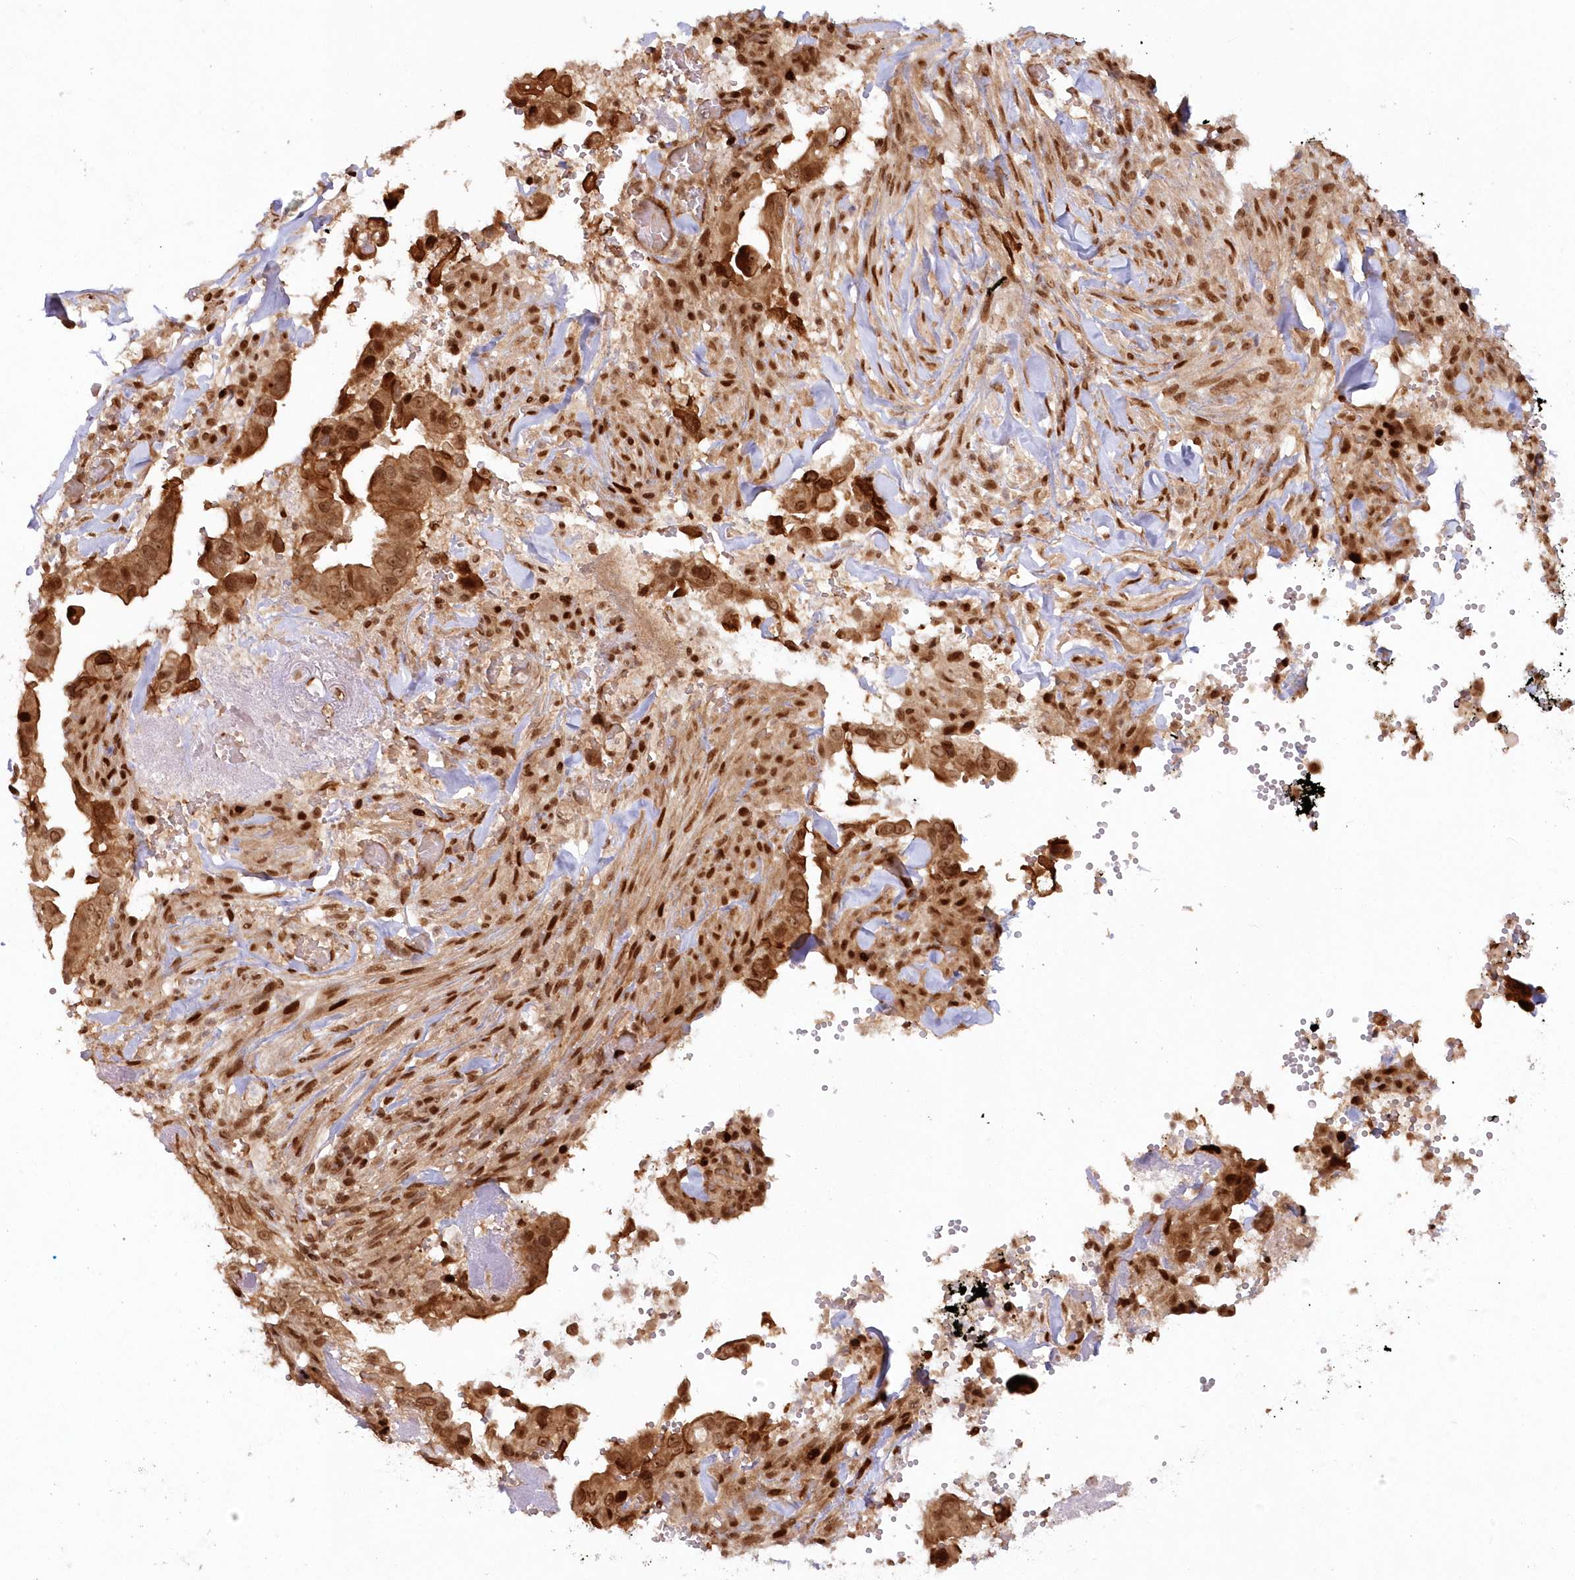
{"staining": {"intensity": "strong", "quantity": ">75%", "location": "nuclear"}, "tissue": "pancreatic cancer", "cell_type": "Tumor cells", "image_type": "cancer", "snomed": [{"axis": "morphology", "description": "Inflammation, NOS"}, {"axis": "morphology", "description": "Adenocarcinoma, NOS"}, {"axis": "topography", "description": "Pancreas"}], "caption": "A high-resolution micrograph shows IHC staining of adenocarcinoma (pancreatic), which displays strong nuclear positivity in approximately >75% of tumor cells.", "gene": "TOGARAM2", "patient": {"sex": "female", "age": 56}}